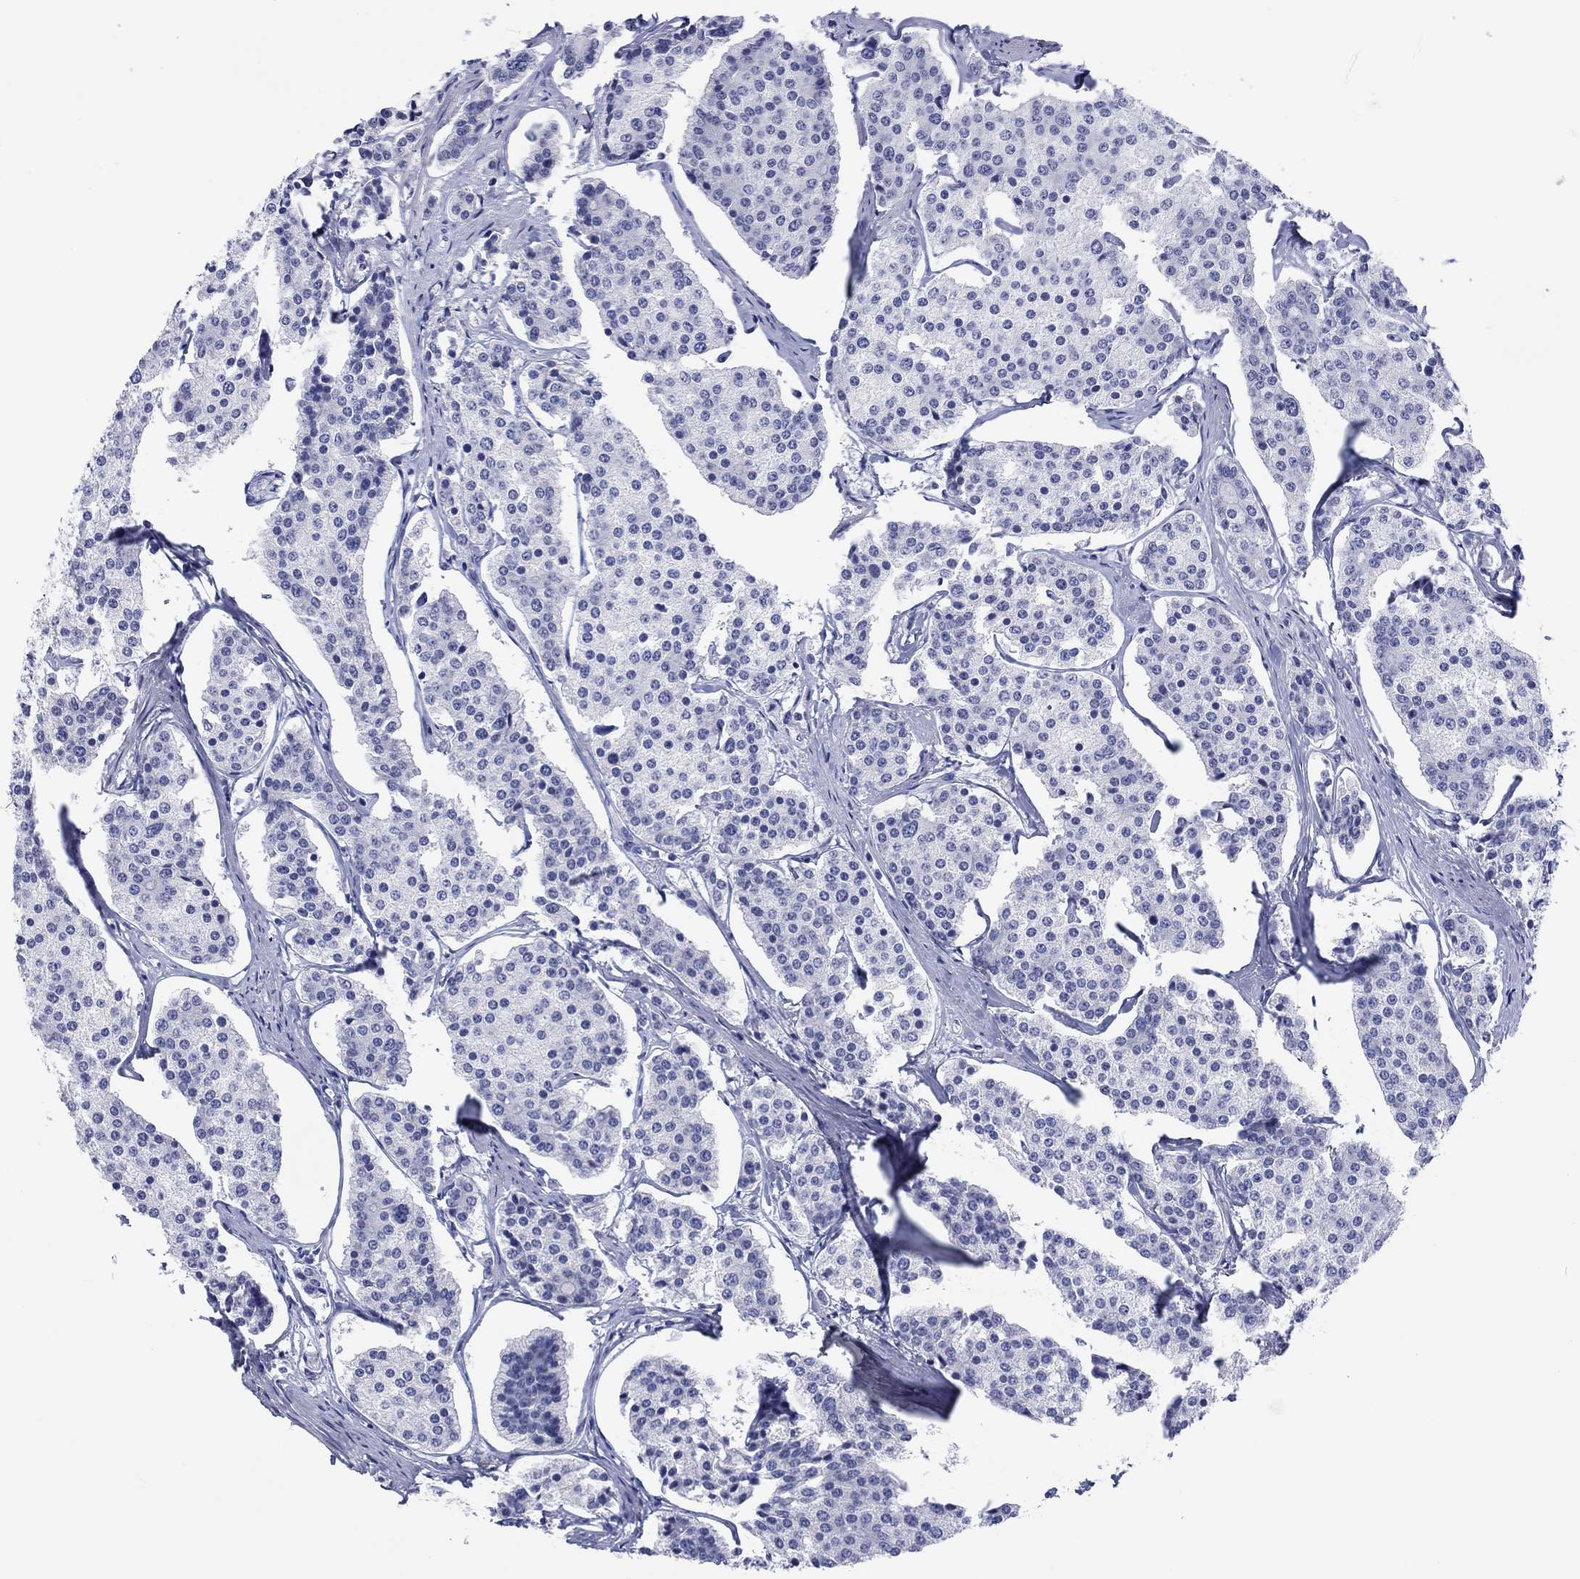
{"staining": {"intensity": "negative", "quantity": "none", "location": "none"}, "tissue": "carcinoid", "cell_type": "Tumor cells", "image_type": "cancer", "snomed": [{"axis": "morphology", "description": "Carcinoid, malignant, NOS"}, {"axis": "topography", "description": "Small intestine"}], "caption": "Human carcinoid (malignant) stained for a protein using immunohistochemistry displays no staining in tumor cells.", "gene": "ERICH3", "patient": {"sex": "female", "age": 65}}